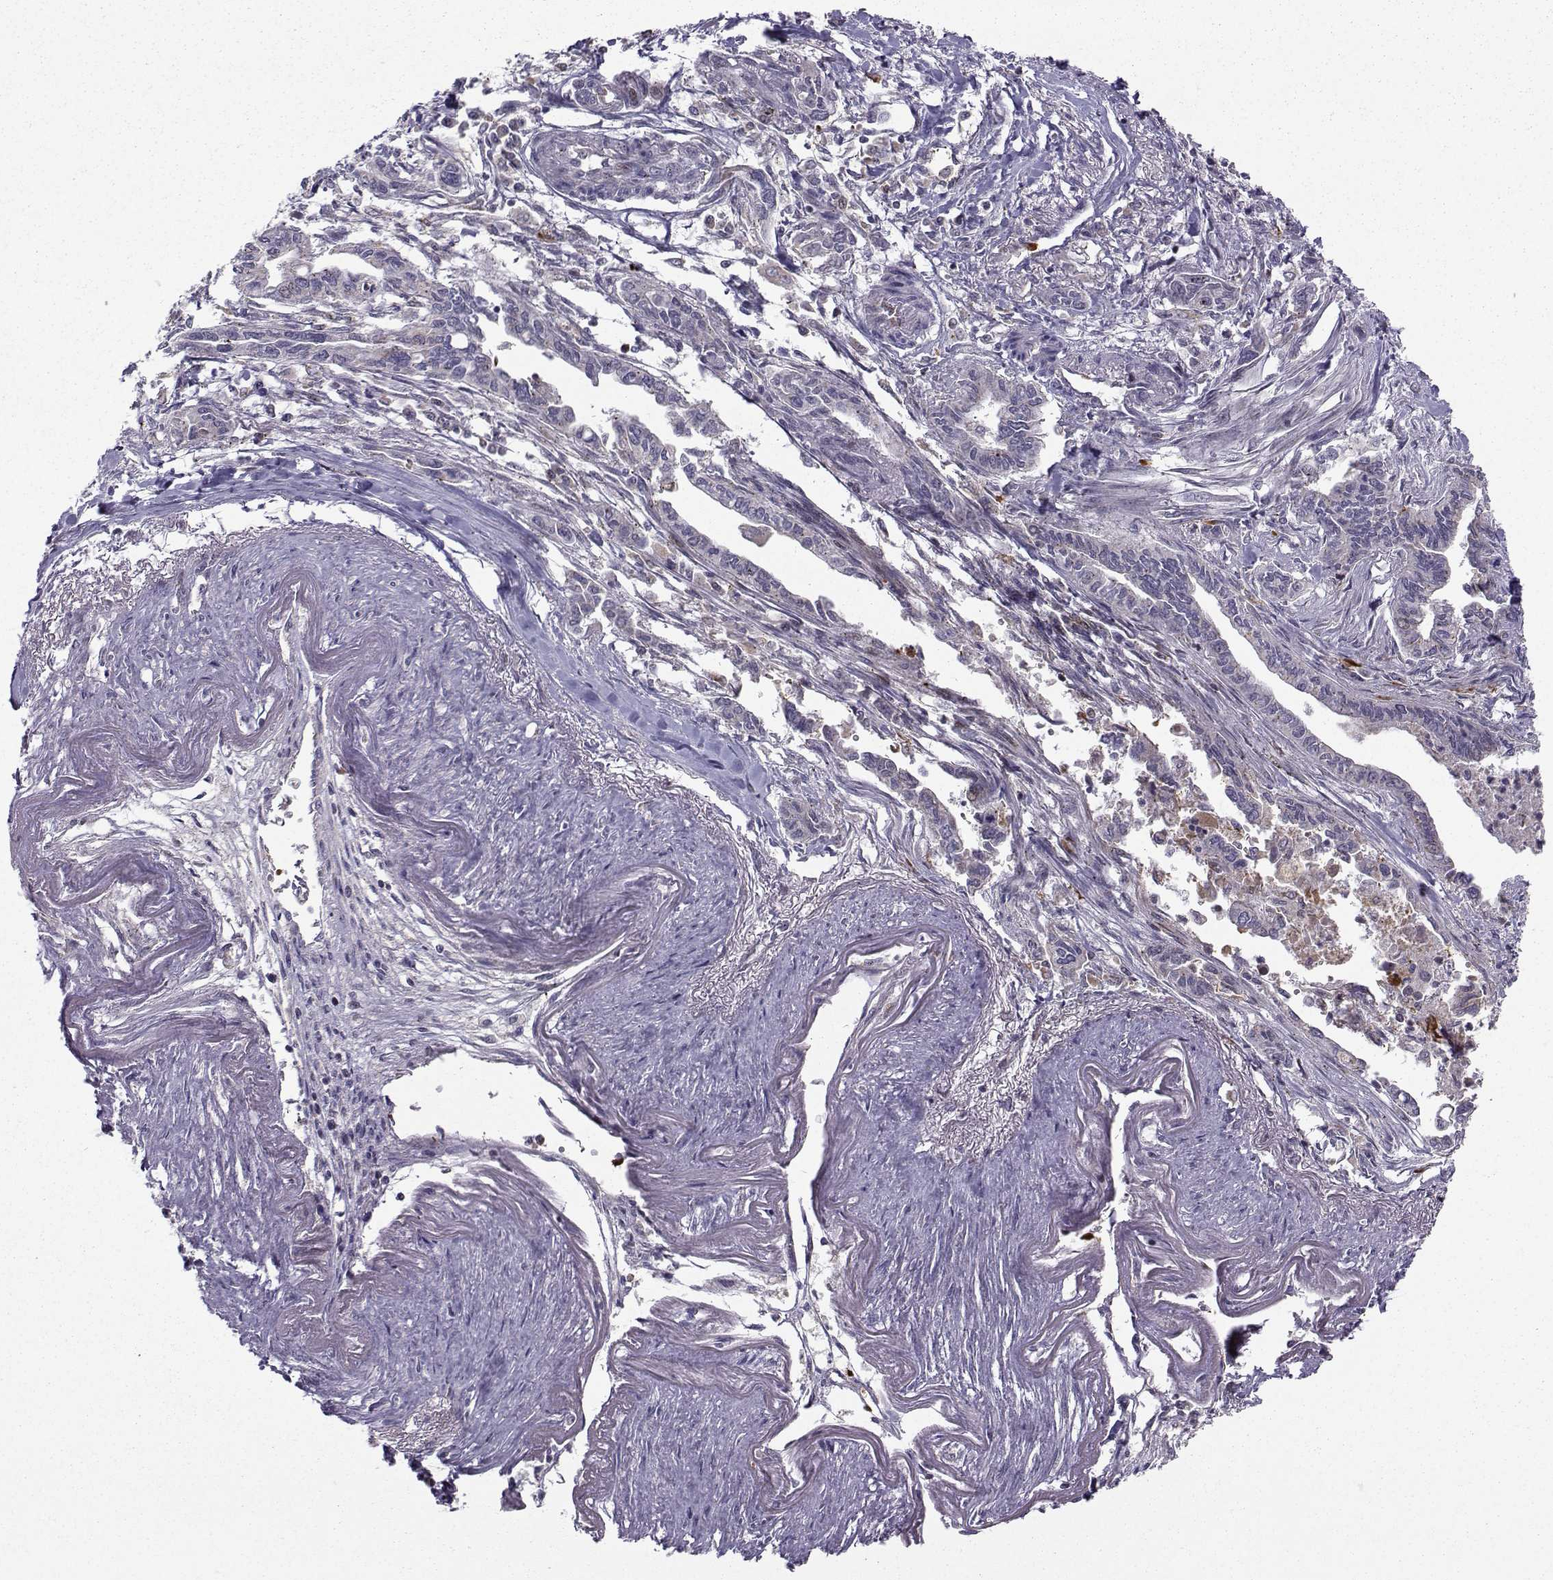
{"staining": {"intensity": "strong", "quantity": "25%-75%", "location": "cytoplasmic/membranous"}, "tissue": "pancreatic cancer", "cell_type": "Tumor cells", "image_type": "cancer", "snomed": [{"axis": "morphology", "description": "Adenocarcinoma, NOS"}, {"axis": "topography", "description": "Pancreas"}], "caption": "Protein expression analysis of human pancreatic cancer (adenocarcinoma) reveals strong cytoplasmic/membranous staining in about 25%-75% of tumor cells.", "gene": "NECAB3", "patient": {"sex": "male", "age": 60}}